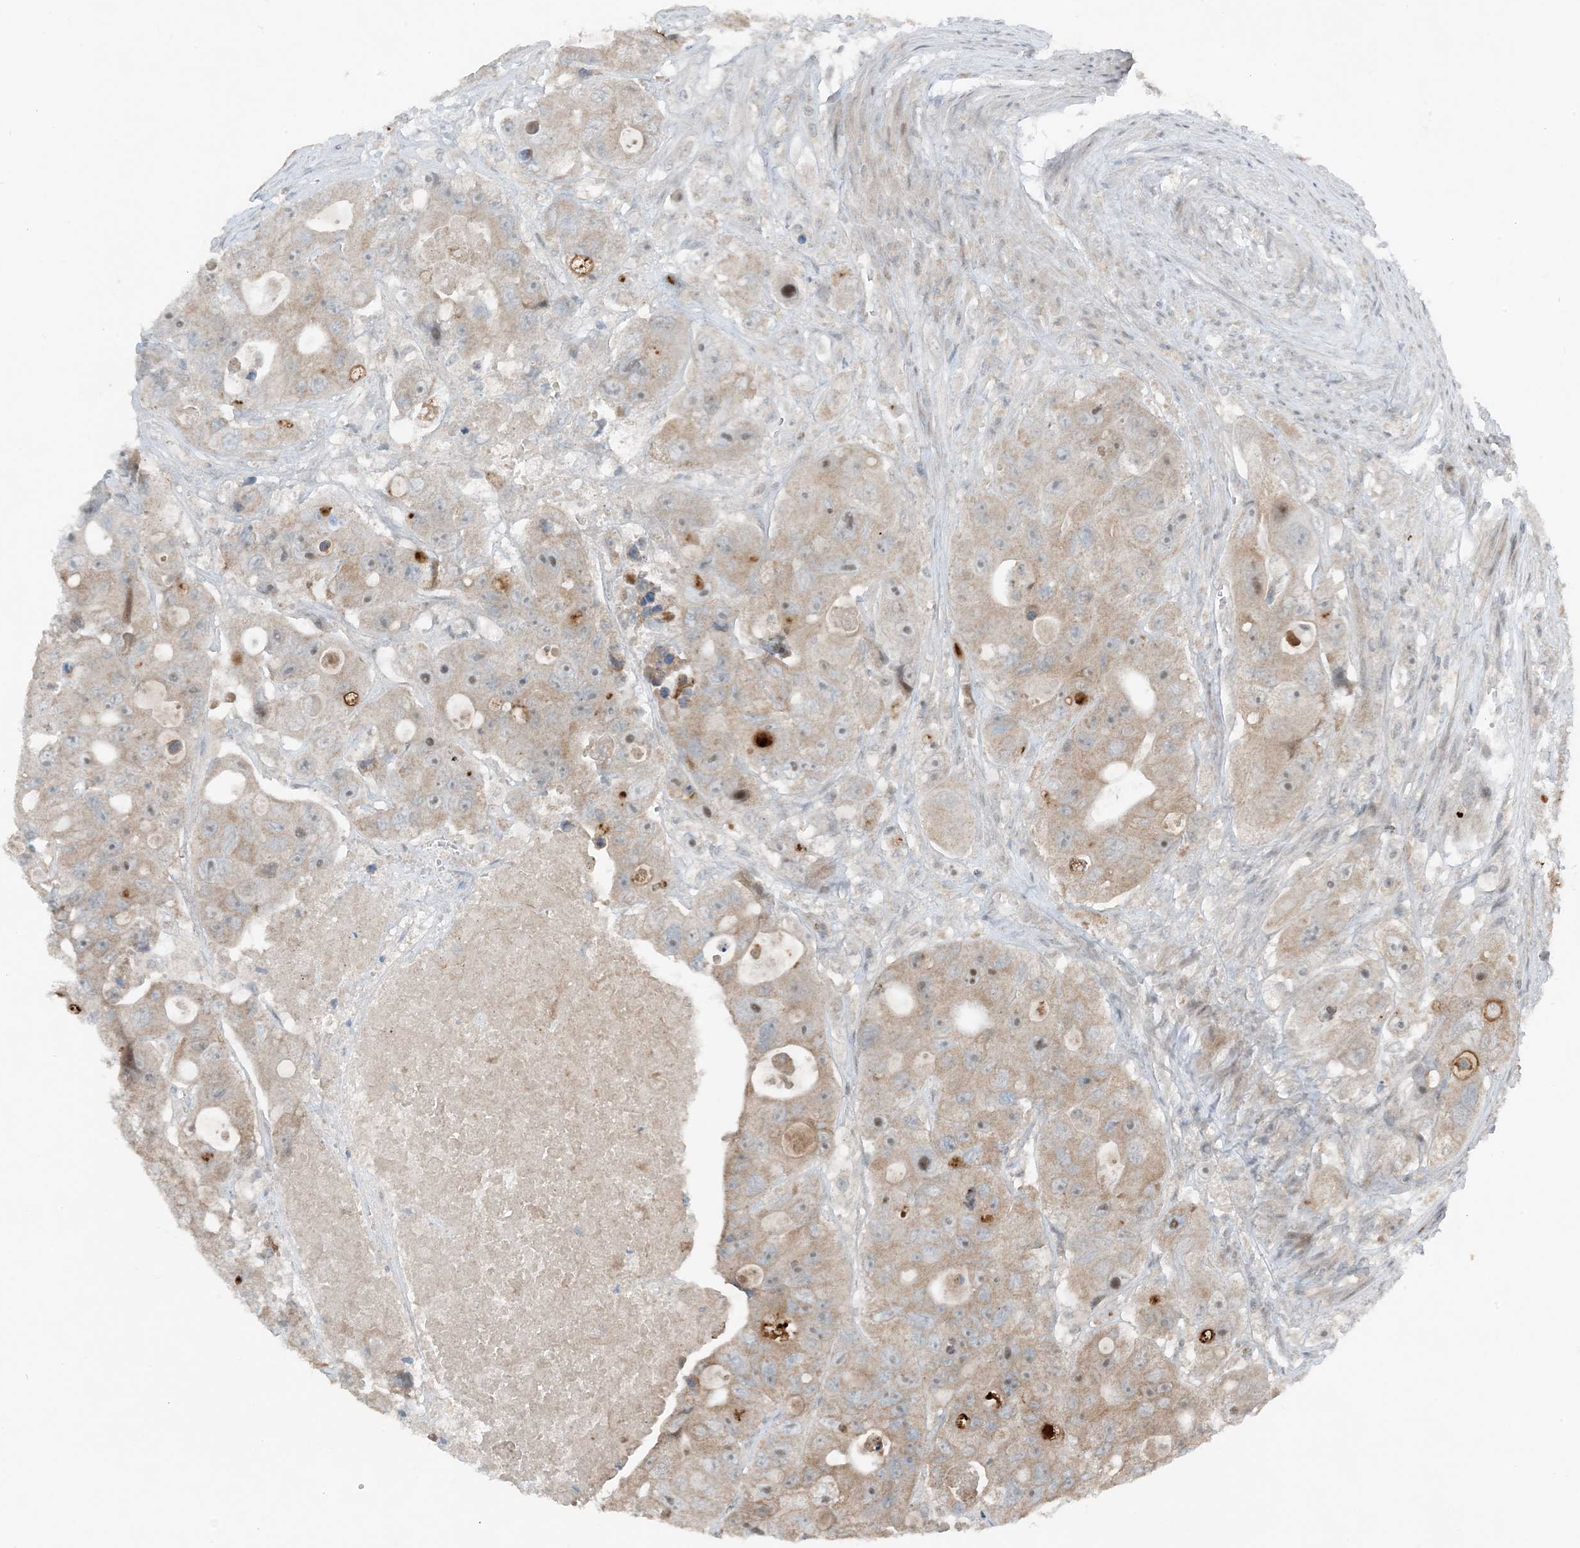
{"staining": {"intensity": "weak", "quantity": ">75%", "location": "cytoplasmic/membranous"}, "tissue": "colorectal cancer", "cell_type": "Tumor cells", "image_type": "cancer", "snomed": [{"axis": "morphology", "description": "Adenocarcinoma, NOS"}, {"axis": "topography", "description": "Colon"}], "caption": "IHC of human colorectal cancer displays low levels of weak cytoplasmic/membranous staining in about >75% of tumor cells.", "gene": "MITD1", "patient": {"sex": "female", "age": 46}}